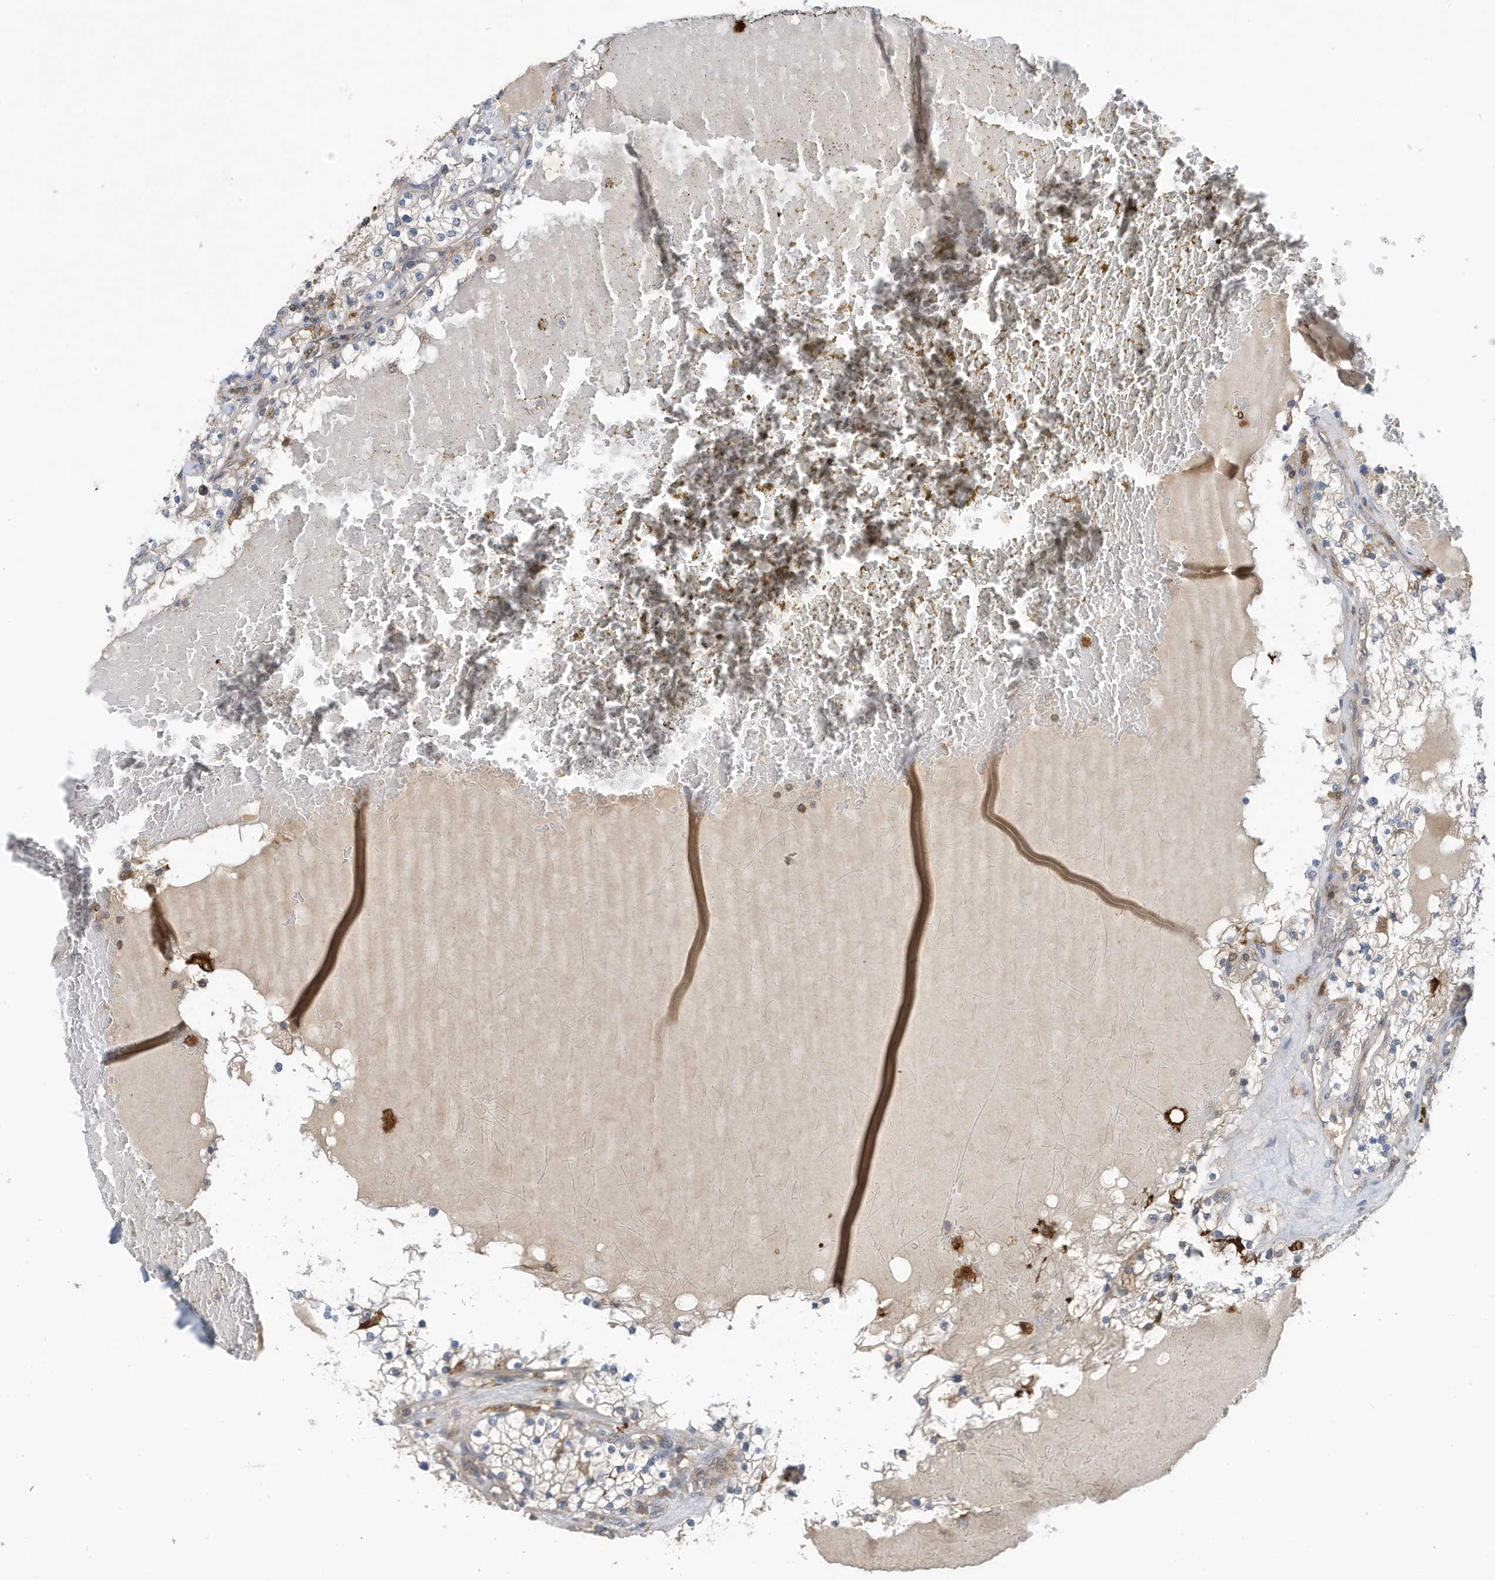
{"staining": {"intensity": "weak", "quantity": "25%-75%", "location": "cytoplasmic/membranous"}, "tissue": "renal cancer", "cell_type": "Tumor cells", "image_type": "cancer", "snomed": [{"axis": "morphology", "description": "Normal tissue, NOS"}, {"axis": "morphology", "description": "Adenocarcinoma, NOS"}, {"axis": "topography", "description": "Kidney"}], "caption": "Immunohistochemical staining of human renal cancer shows low levels of weak cytoplasmic/membranous expression in approximately 25%-75% of tumor cells.", "gene": "NSUN3", "patient": {"sex": "male", "age": 68}}